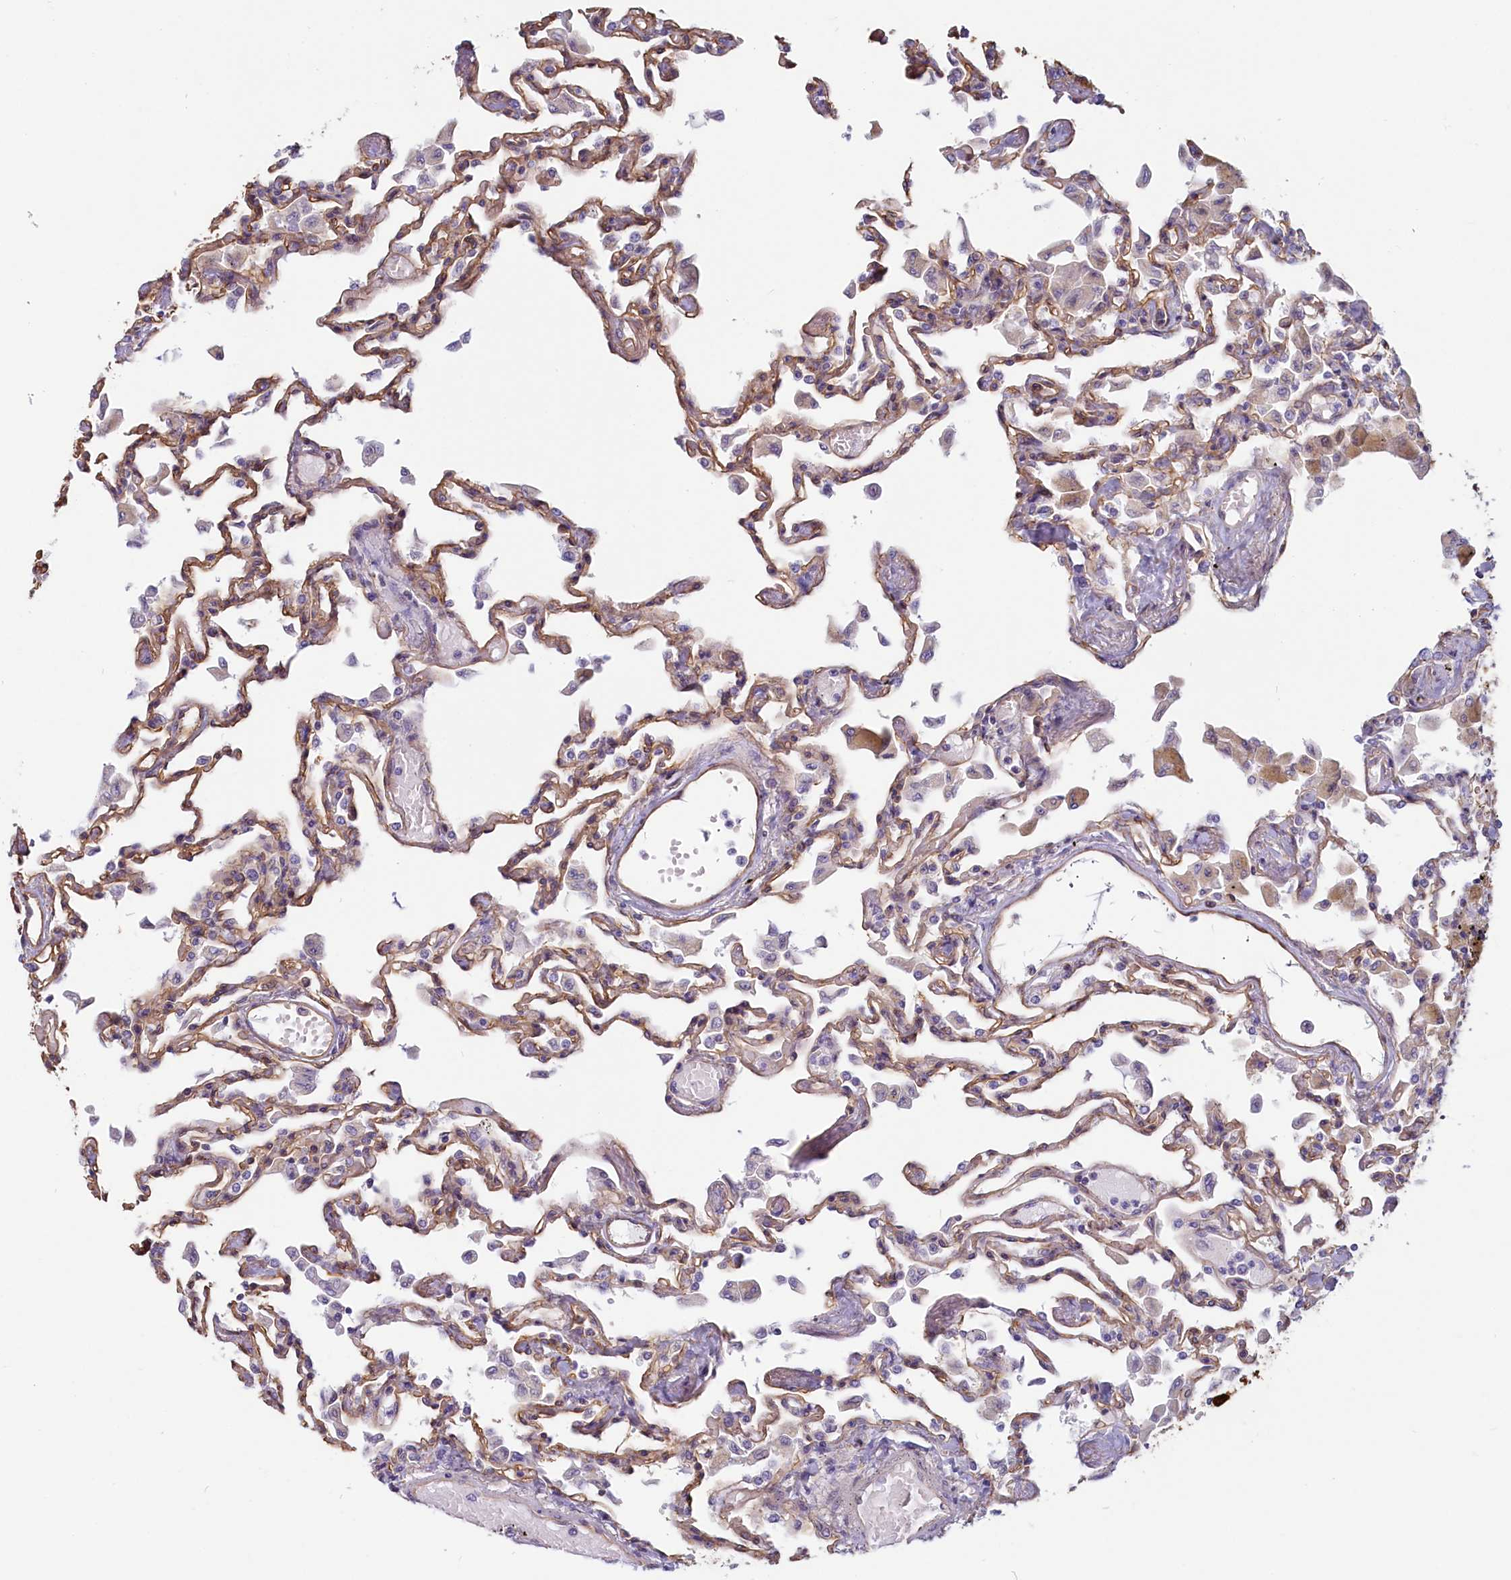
{"staining": {"intensity": "moderate", "quantity": ">75%", "location": "cytoplasmic/membranous"}, "tissue": "lung", "cell_type": "Alveolar cells", "image_type": "normal", "snomed": [{"axis": "morphology", "description": "Normal tissue, NOS"}, {"axis": "topography", "description": "Bronchus"}, {"axis": "topography", "description": "Lung"}], "caption": "Immunohistochemical staining of unremarkable lung demonstrates moderate cytoplasmic/membranous protein positivity in approximately >75% of alveolar cells.", "gene": "LMOD3", "patient": {"sex": "female", "age": 49}}